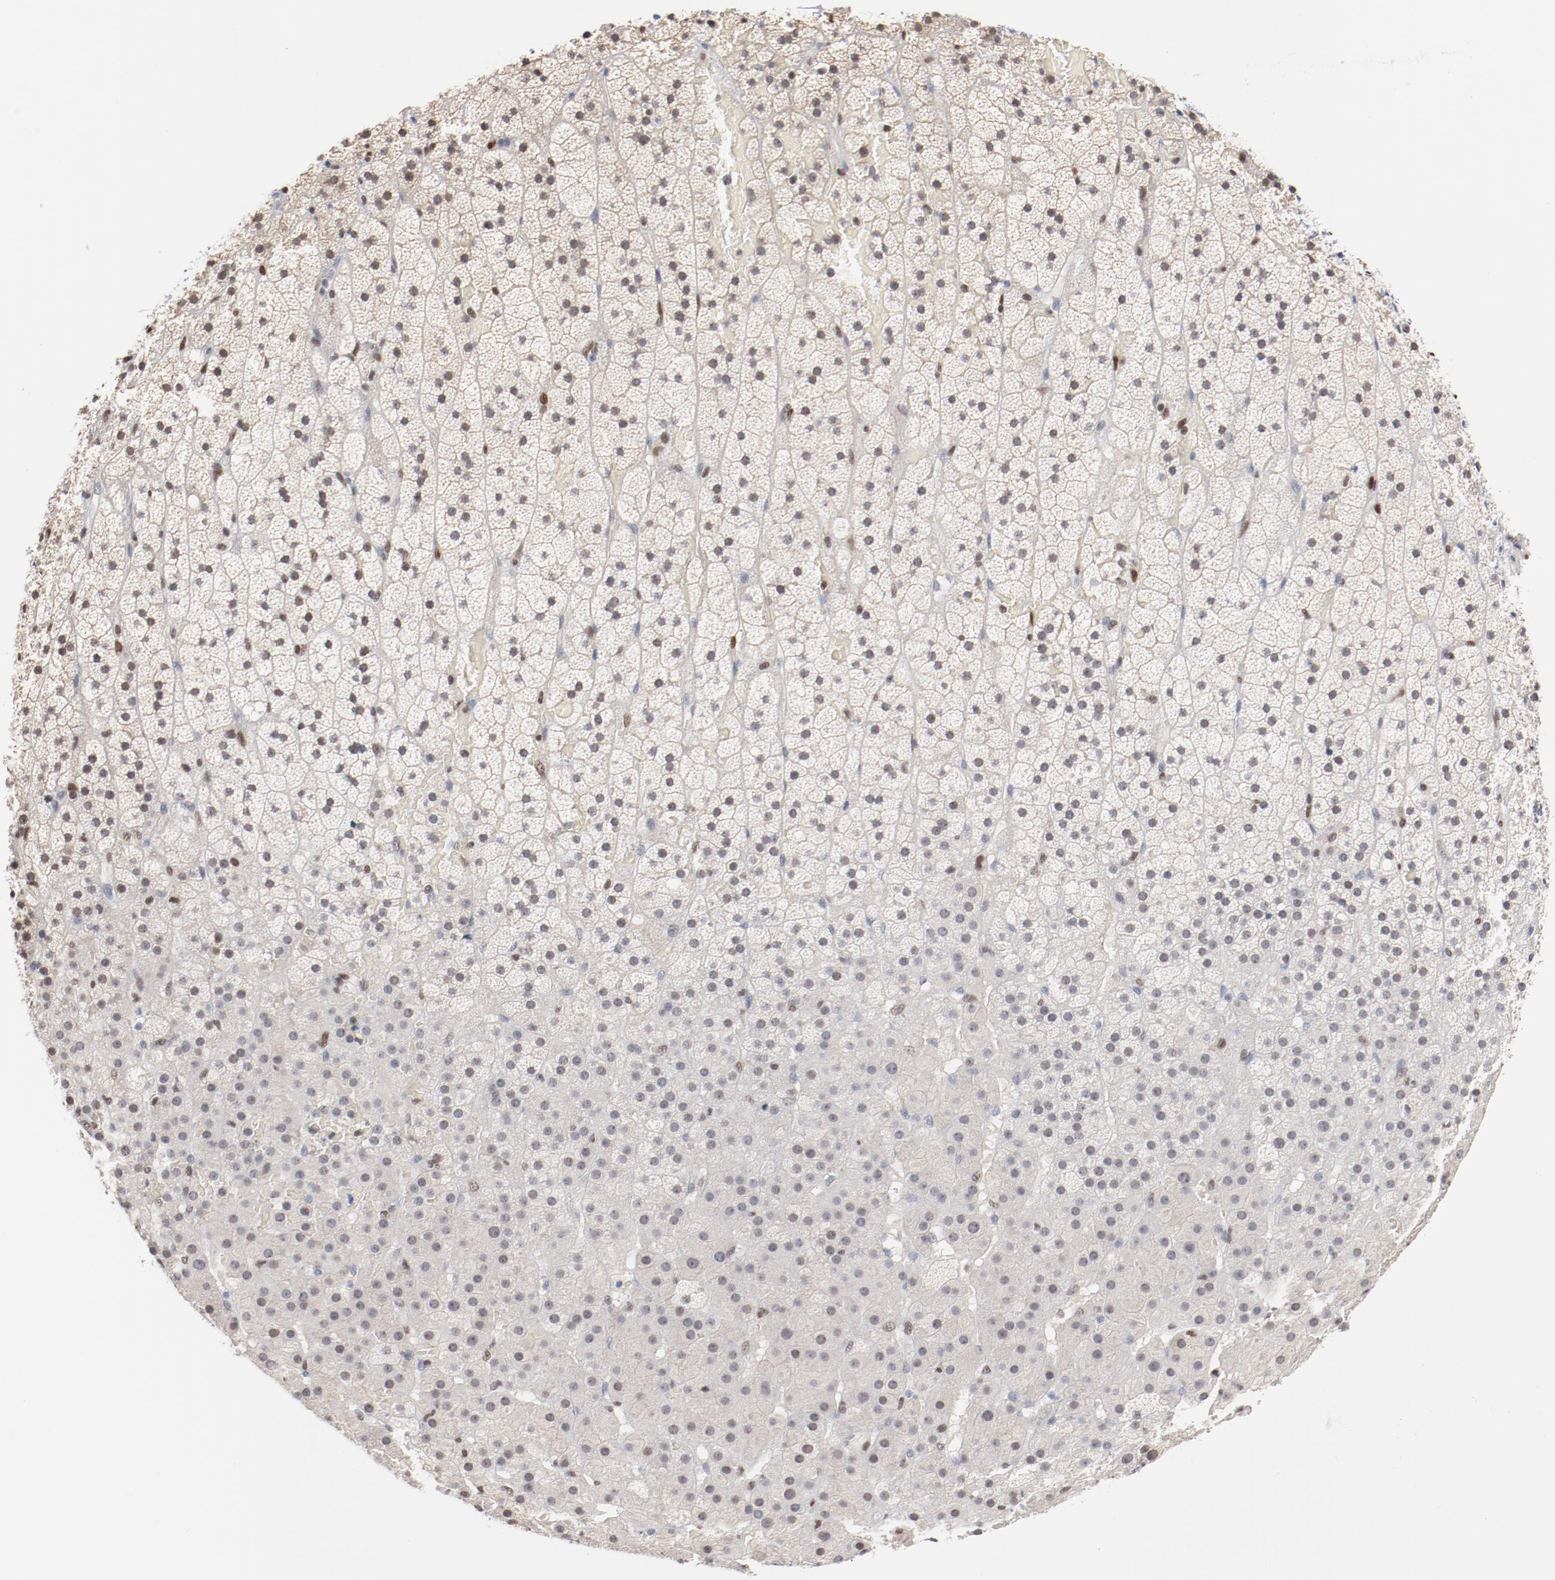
{"staining": {"intensity": "negative", "quantity": "none", "location": "none"}, "tissue": "adrenal gland", "cell_type": "Glandular cells", "image_type": "normal", "snomed": [{"axis": "morphology", "description": "Normal tissue, NOS"}, {"axis": "topography", "description": "Adrenal gland"}], "caption": "High magnification brightfield microscopy of benign adrenal gland stained with DAB (3,3'-diaminobenzidine) (brown) and counterstained with hematoxylin (blue): glandular cells show no significant positivity.", "gene": "ZEB2", "patient": {"sex": "male", "age": 35}}